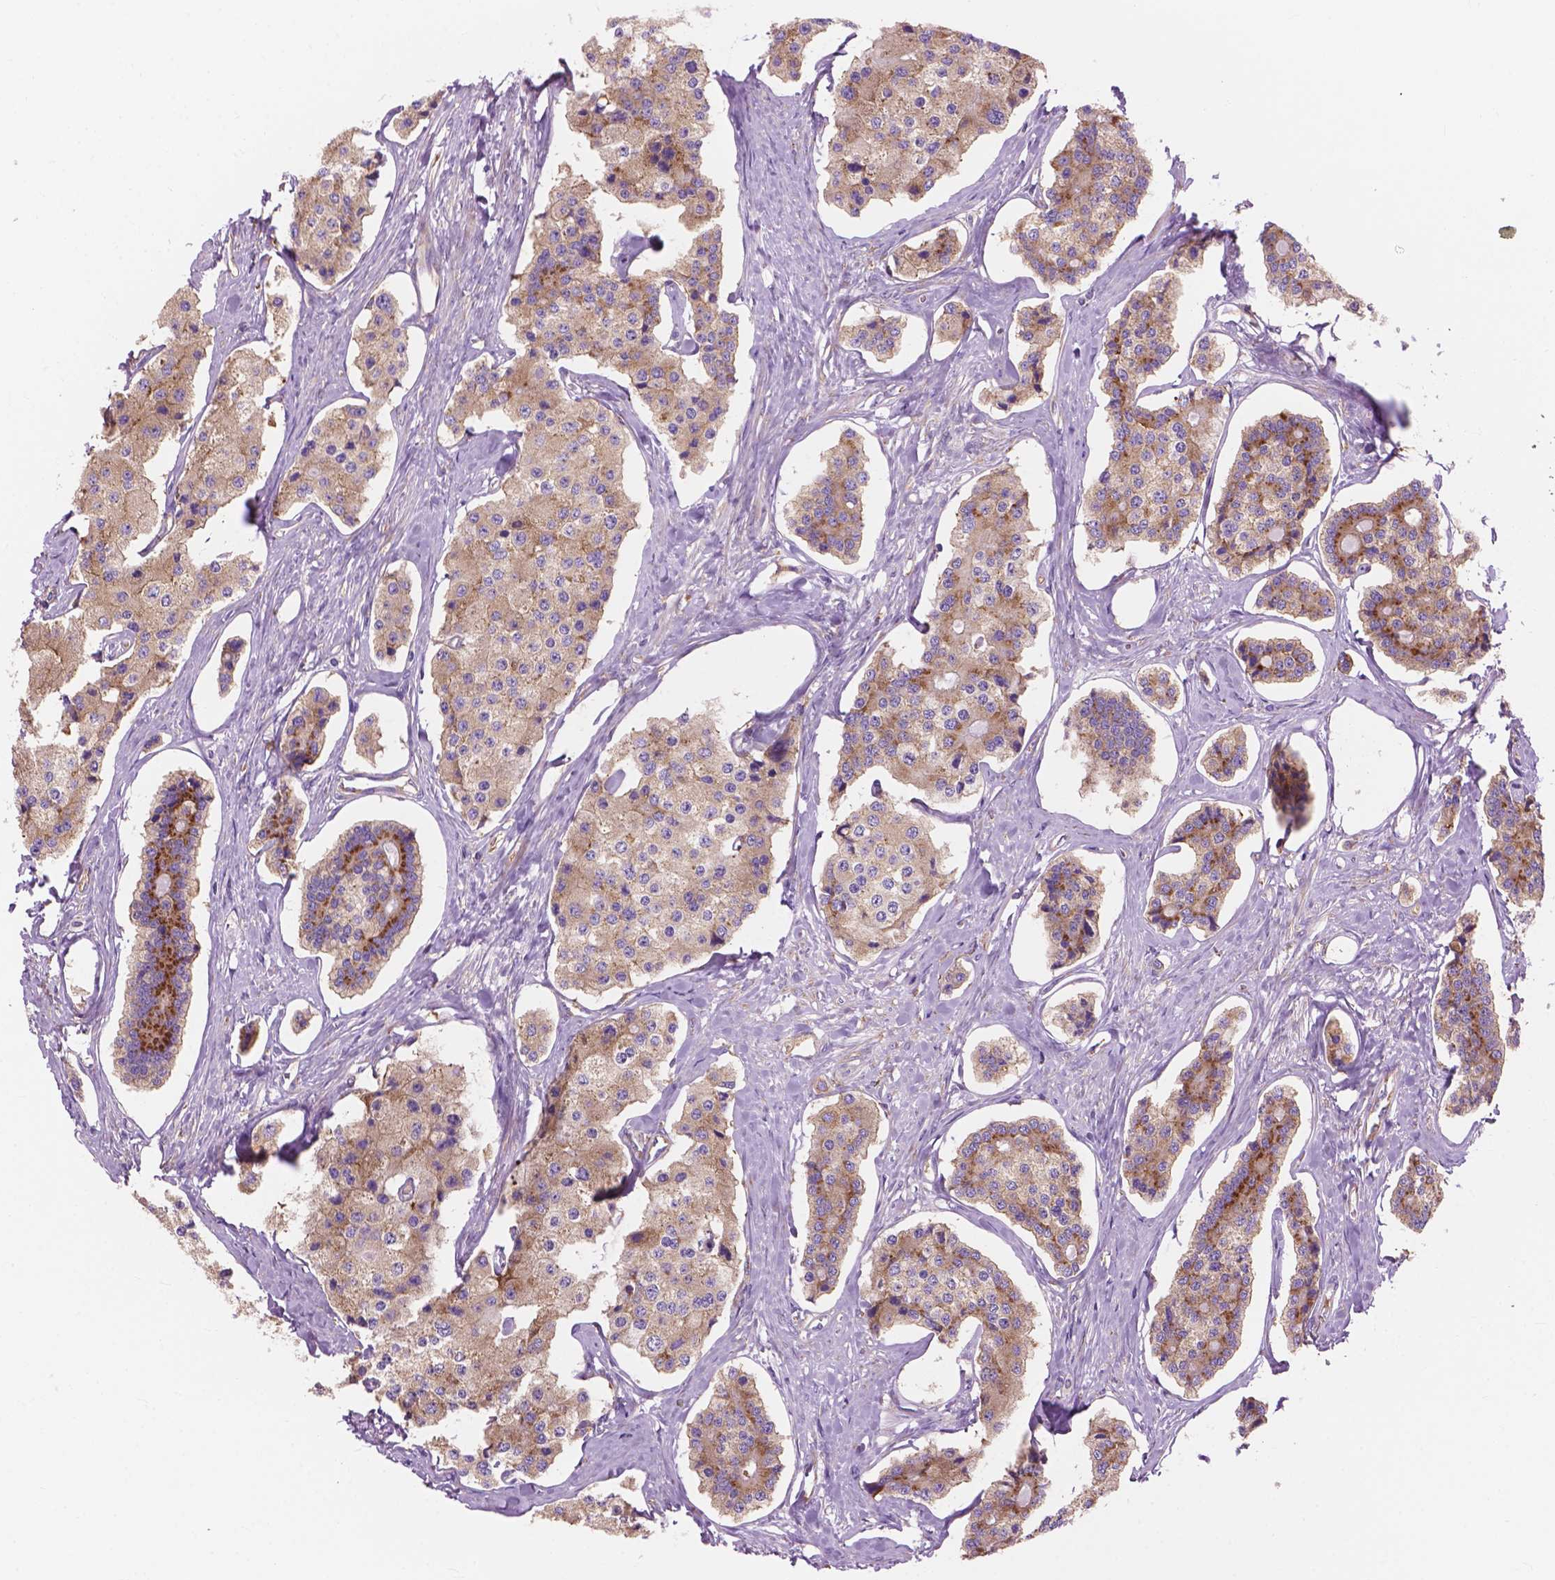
{"staining": {"intensity": "moderate", "quantity": "<25%", "location": "cytoplasmic/membranous"}, "tissue": "carcinoid", "cell_type": "Tumor cells", "image_type": "cancer", "snomed": [{"axis": "morphology", "description": "Carcinoid, malignant, NOS"}, {"axis": "topography", "description": "Small intestine"}], "caption": "Immunohistochemical staining of carcinoid reveals low levels of moderate cytoplasmic/membranous protein positivity in approximately <25% of tumor cells.", "gene": "RPL37A", "patient": {"sex": "female", "age": 65}}